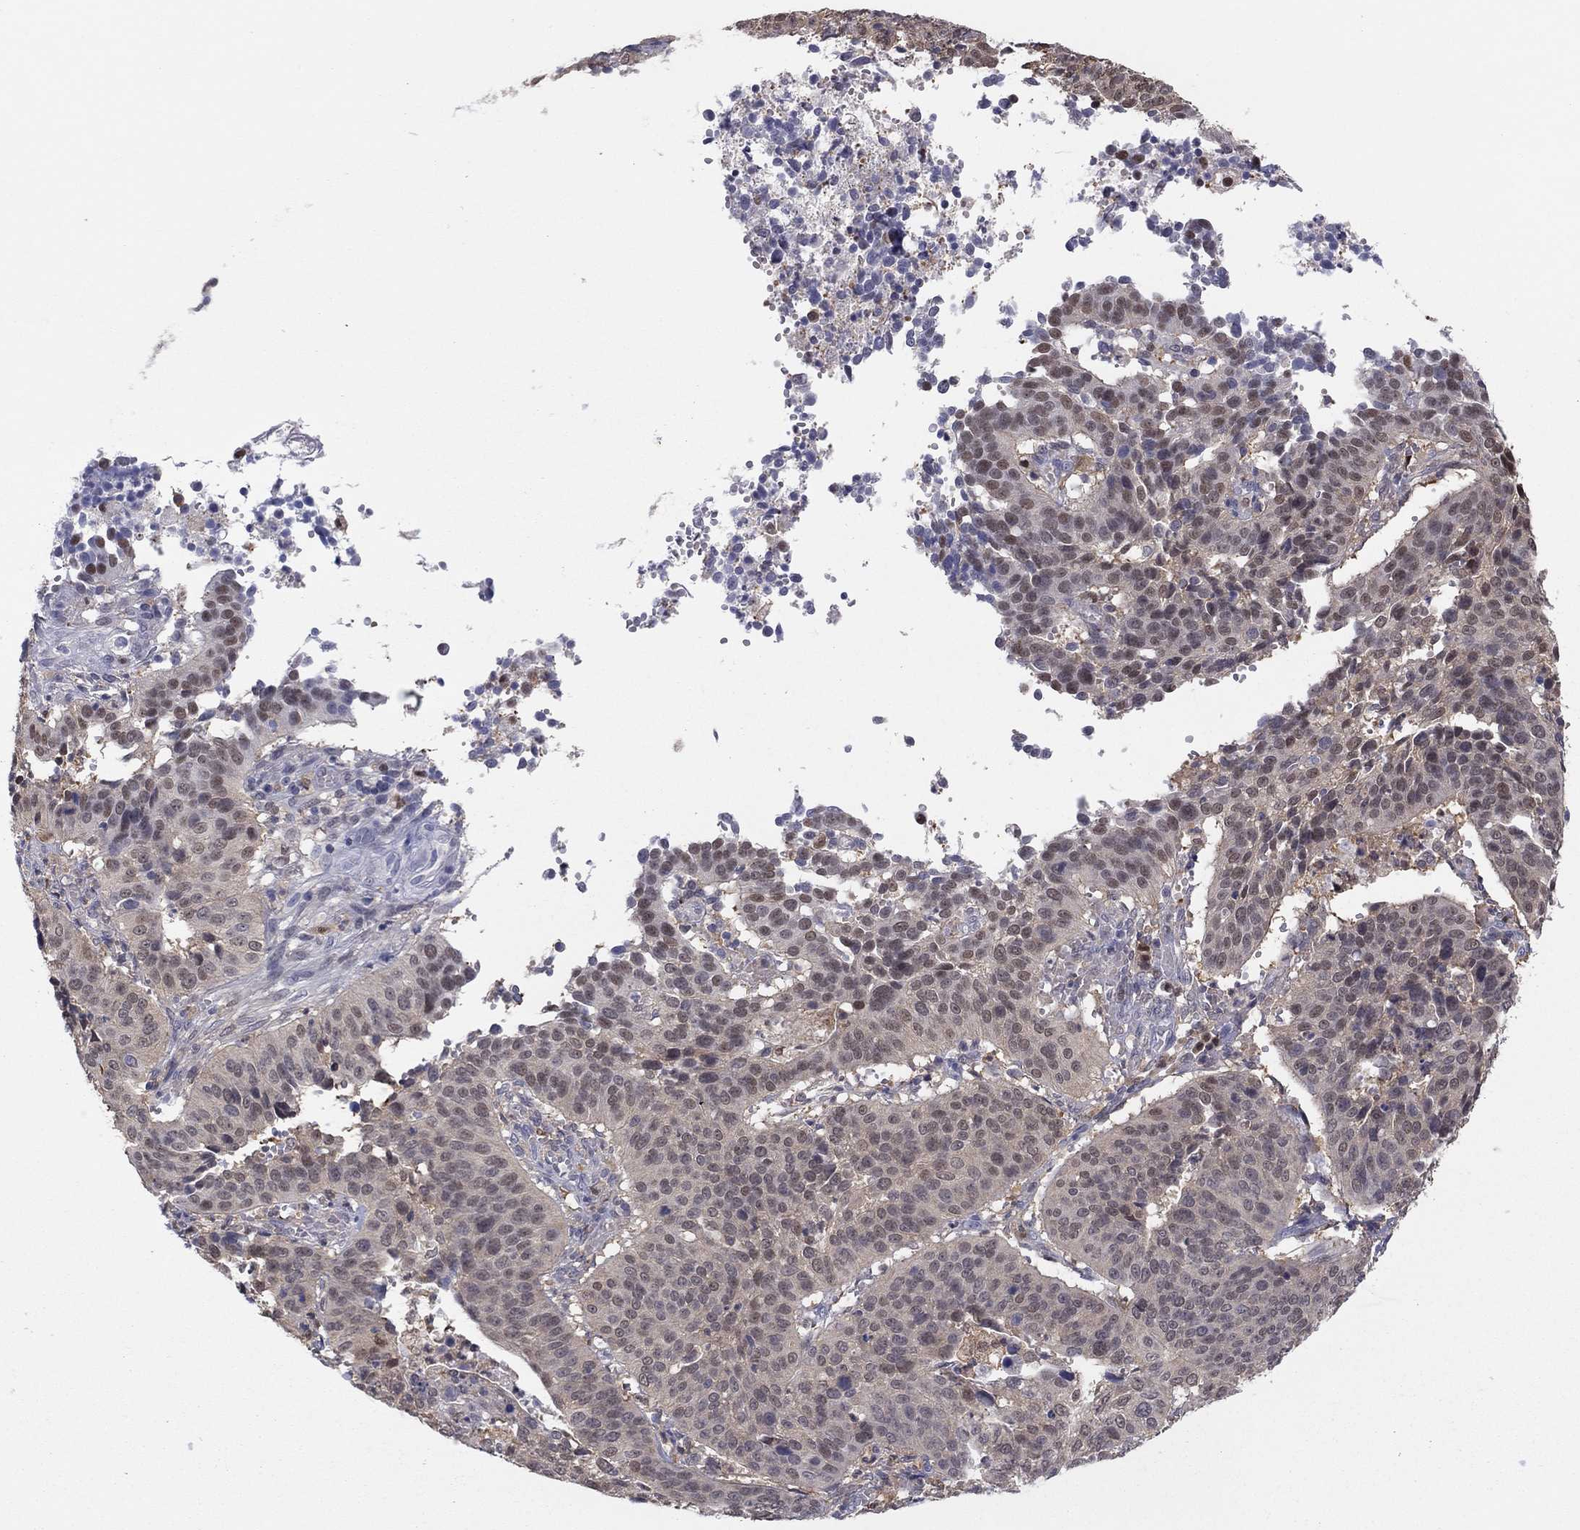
{"staining": {"intensity": "weak", "quantity": "<25%", "location": "nuclear"}, "tissue": "cervical cancer", "cell_type": "Tumor cells", "image_type": "cancer", "snomed": [{"axis": "morphology", "description": "Normal tissue, NOS"}, {"axis": "morphology", "description": "Squamous cell carcinoma, NOS"}, {"axis": "topography", "description": "Cervix"}], "caption": "Tumor cells are negative for protein expression in human cervical squamous cell carcinoma.", "gene": "PDXK", "patient": {"sex": "female", "age": 39}}